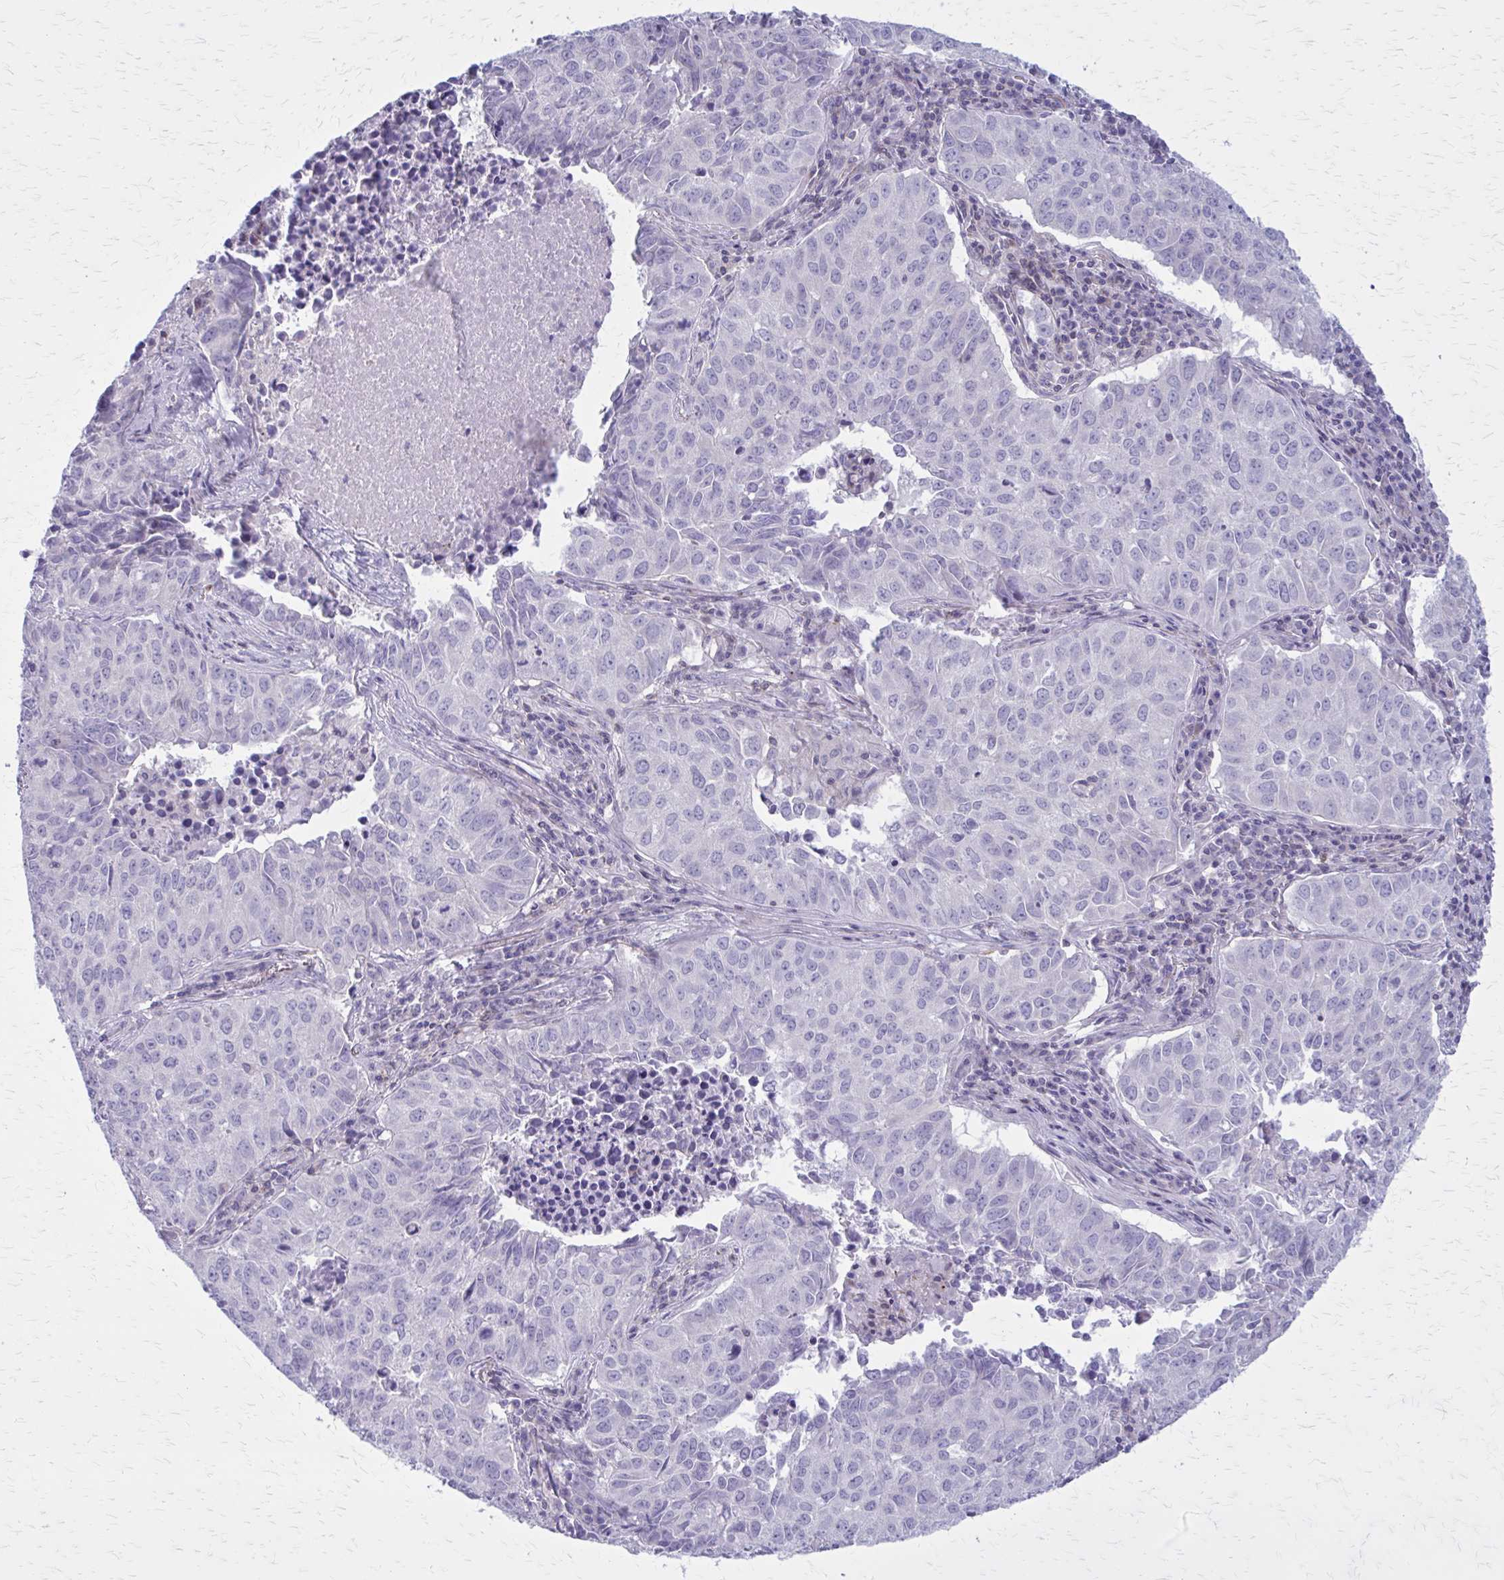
{"staining": {"intensity": "negative", "quantity": "none", "location": "none"}, "tissue": "lung cancer", "cell_type": "Tumor cells", "image_type": "cancer", "snomed": [{"axis": "morphology", "description": "Adenocarcinoma, NOS"}, {"axis": "topography", "description": "Lung"}], "caption": "A photomicrograph of human lung cancer is negative for staining in tumor cells.", "gene": "PITPNM1", "patient": {"sex": "female", "age": 50}}